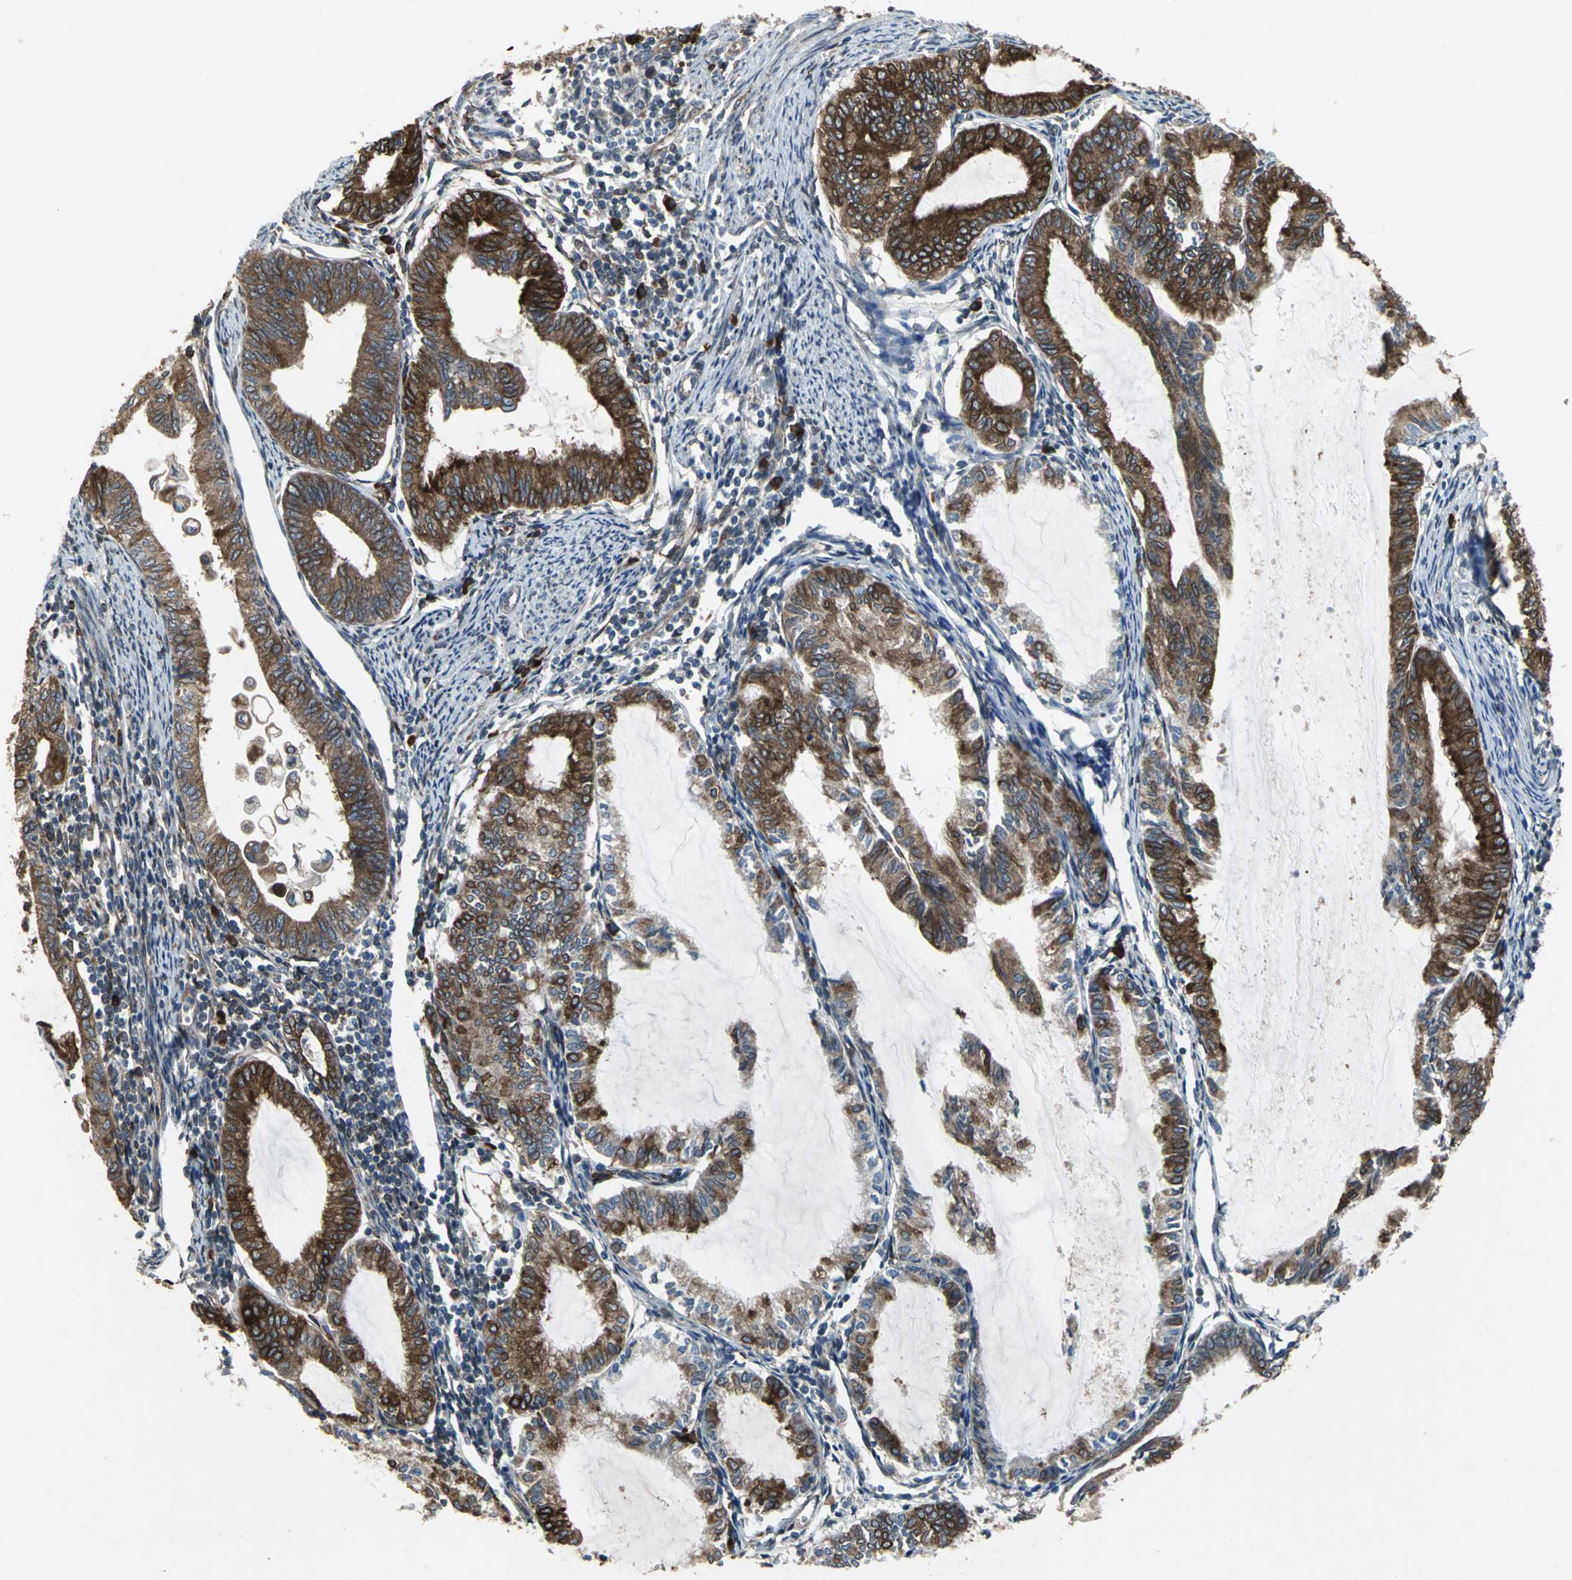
{"staining": {"intensity": "strong", "quantity": ">75%", "location": "cytoplasmic/membranous"}, "tissue": "endometrial cancer", "cell_type": "Tumor cells", "image_type": "cancer", "snomed": [{"axis": "morphology", "description": "Adenocarcinoma, NOS"}, {"axis": "topography", "description": "Endometrium"}], "caption": "Adenocarcinoma (endometrial) tissue reveals strong cytoplasmic/membranous positivity in about >75% of tumor cells, visualized by immunohistochemistry.", "gene": "SYVN1", "patient": {"sex": "female", "age": 86}}